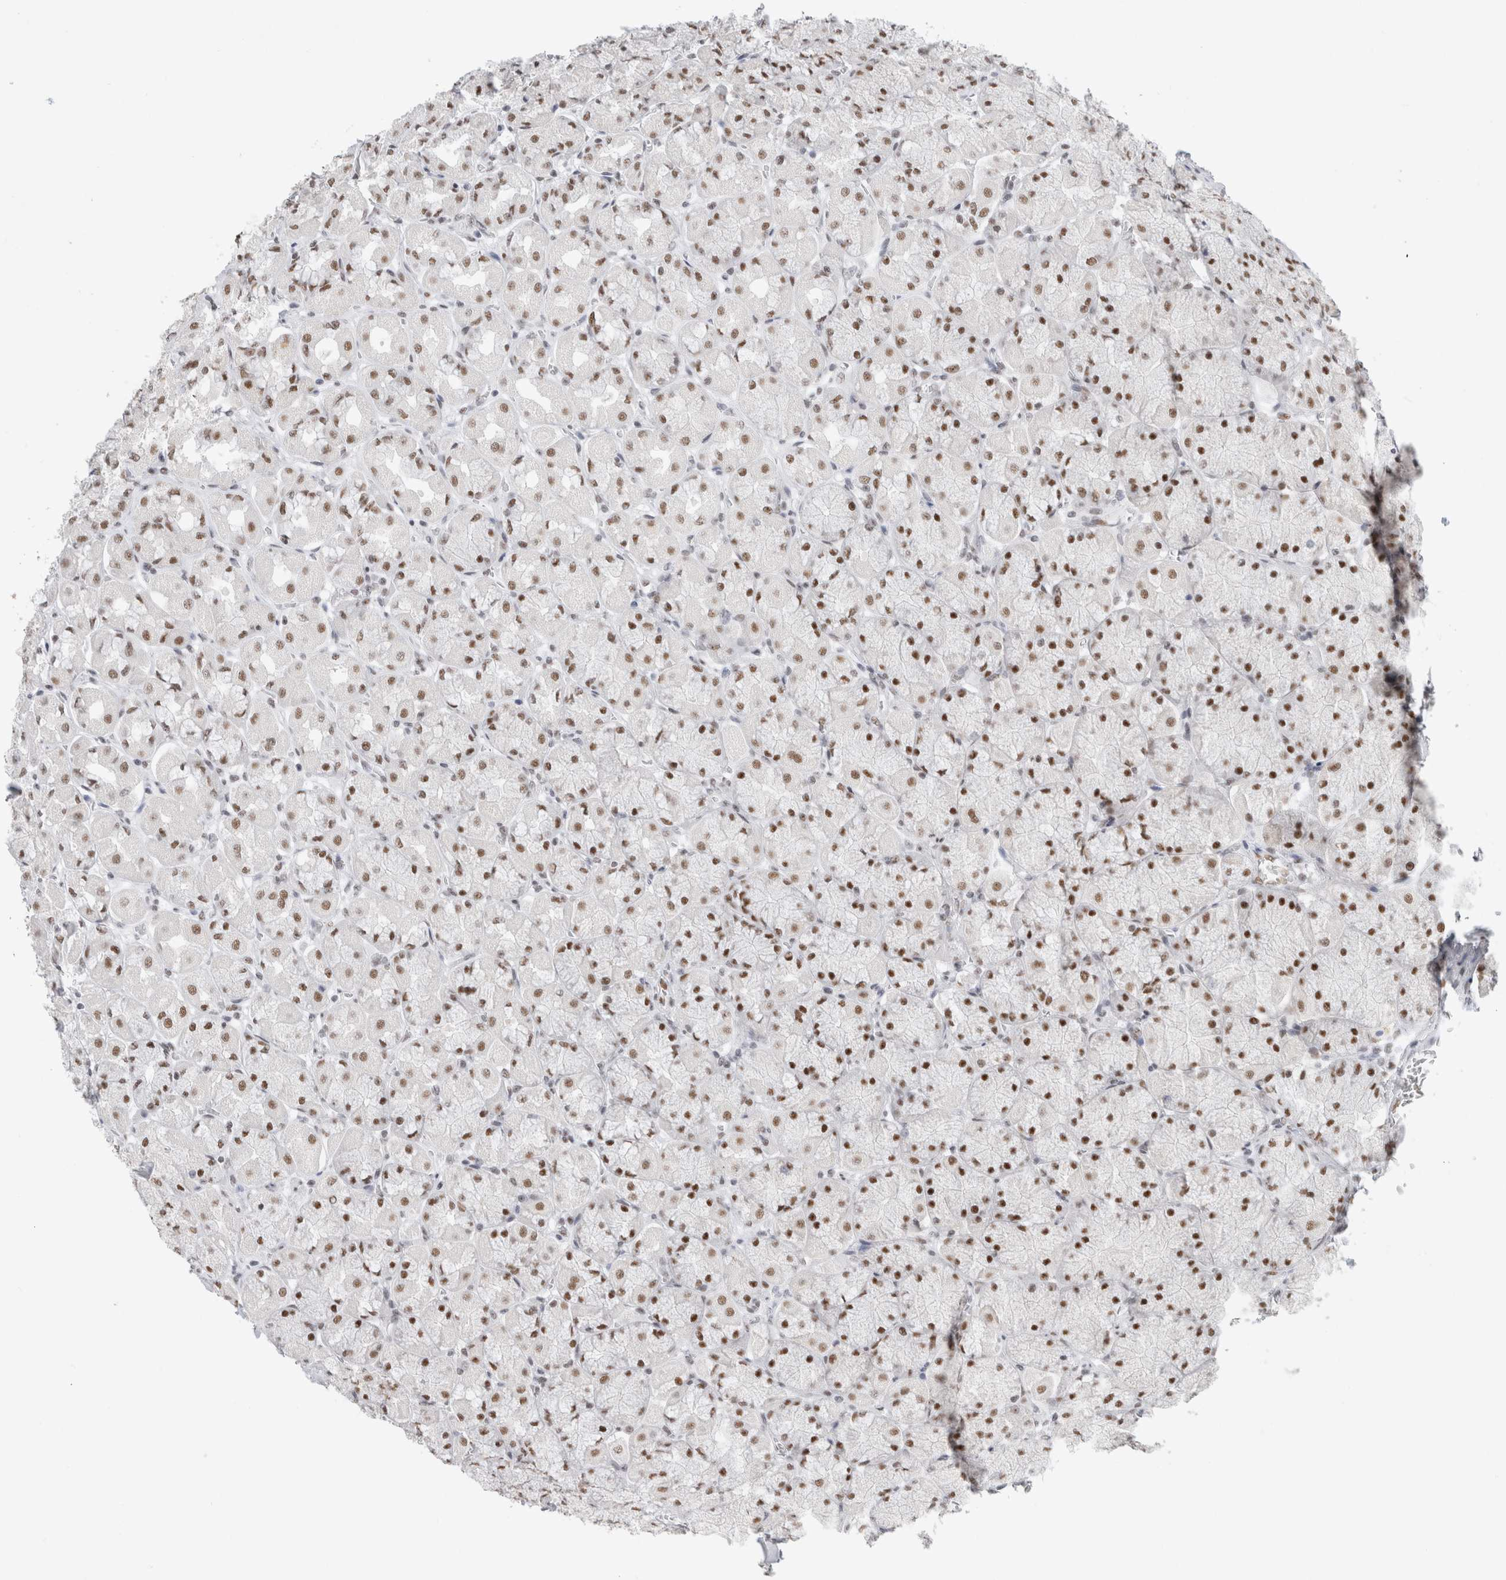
{"staining": {"intensity": "moderate", "quantity": ">75%", "location": "nuclear"}, "tissue": "stomach", "cell_type": "Glandular cells", "image_type": "normal", "snomed": [{"axis": "morphology", "description": "Normal tissue, NOS"}, {"axis": "topography", "description": "Stomach, upper"}], "caption": "Protein staining shows moderate nuclear expression in about >75% of glandular cells in unremarkable stomach. Immunohistochemistry (ihc) stains the protein in brown and the nuclei are stained blue.", "gene": "COPS7A", "patient": {"sex": "female", "age": 56}}